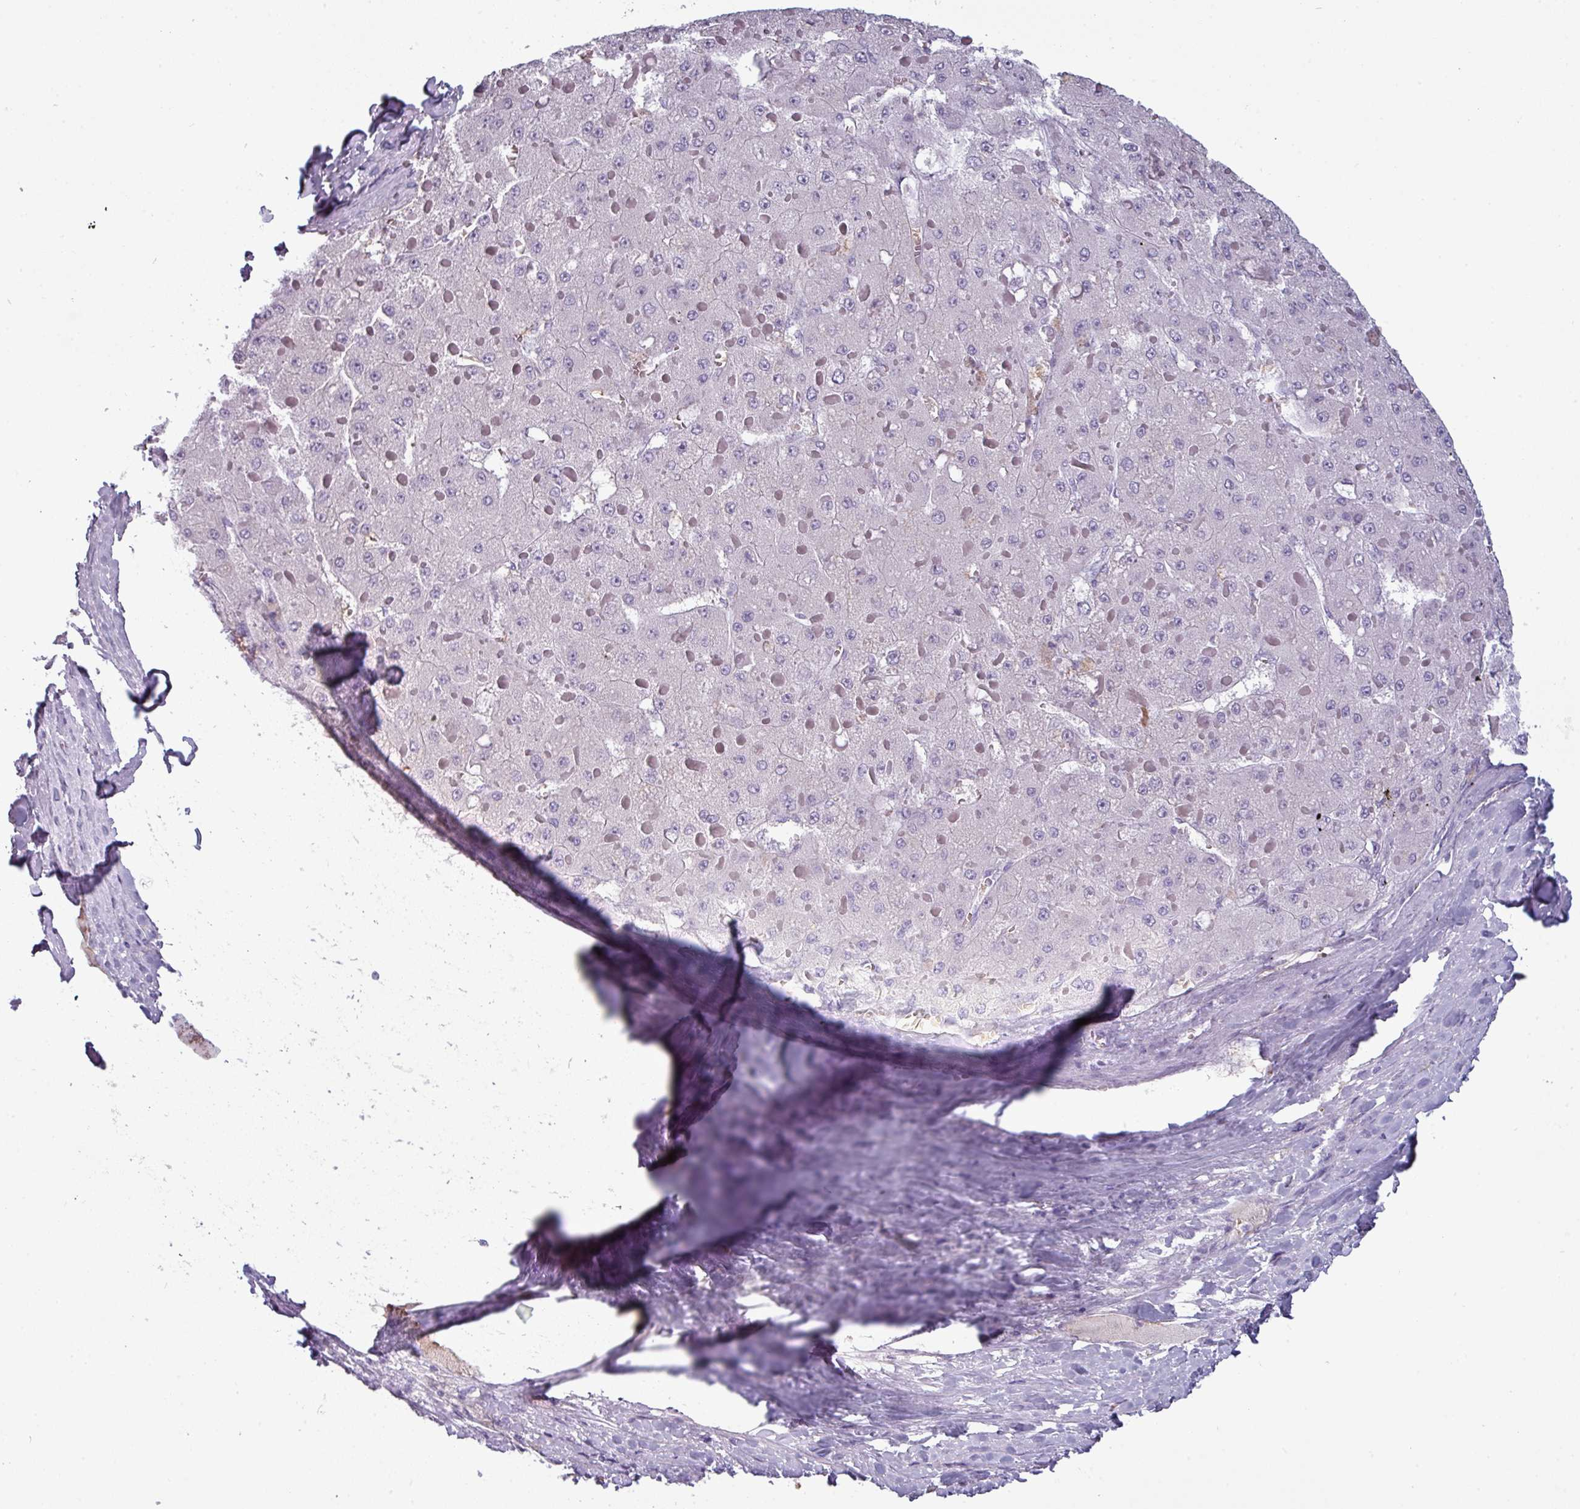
{"staining": {"intensity": "negative", "quantity": "none", "location": "none"}, "tissue": "liver cancer", "cell_type": "Tumor cells", "image_type": "cancer", "snomed": [{"axis": "morphology", "description": "Carcinoma, Hepatocellular, NOS"}, {"axis": "topography", "description": "Liver"}], "caption": "Tumor cells show no significant staining in liver cancer (hepatocellular carcinoma).", "gene": "AREL1", "patient": {"sex": "female", "age": 73}}